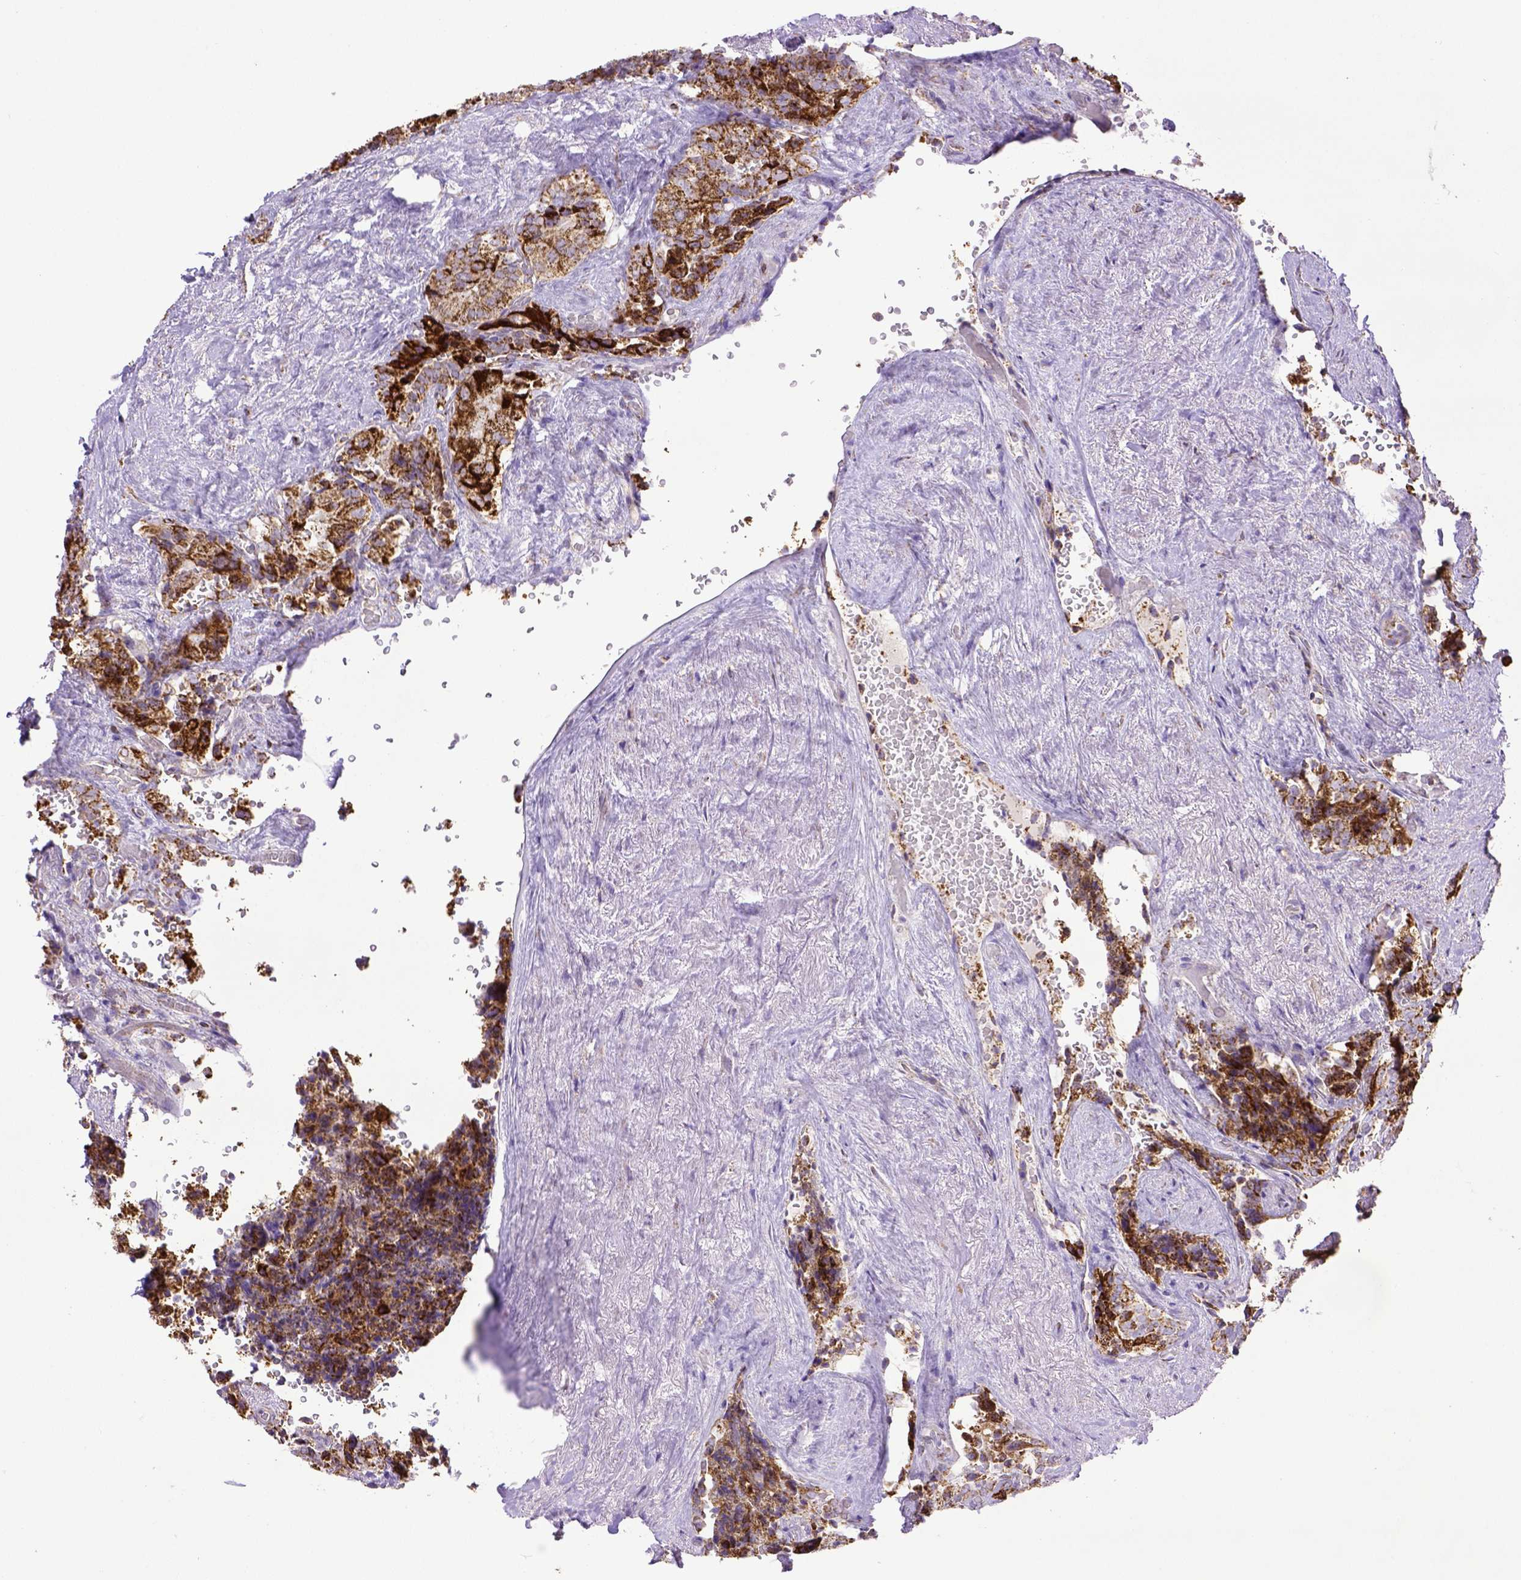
{"staining": {"intensity": "strong", "quantity": ">75%", "location": "cytoplasmic/membranous"}, "tissue": "seminal vesicle", "cell_type": "Glandular cells", "image_type": "normal", "snomed": [{"axis": "morphology", "description": "Normal tissue, NOS"}, {"axis": "topography", "description": "Seminal veicle"}], "caption": "Seminal vesicle stained with a protein marker reveals strong staining in glandular cells.", "gene": "MT", "patient": {"sex": "male", "age": 69}}